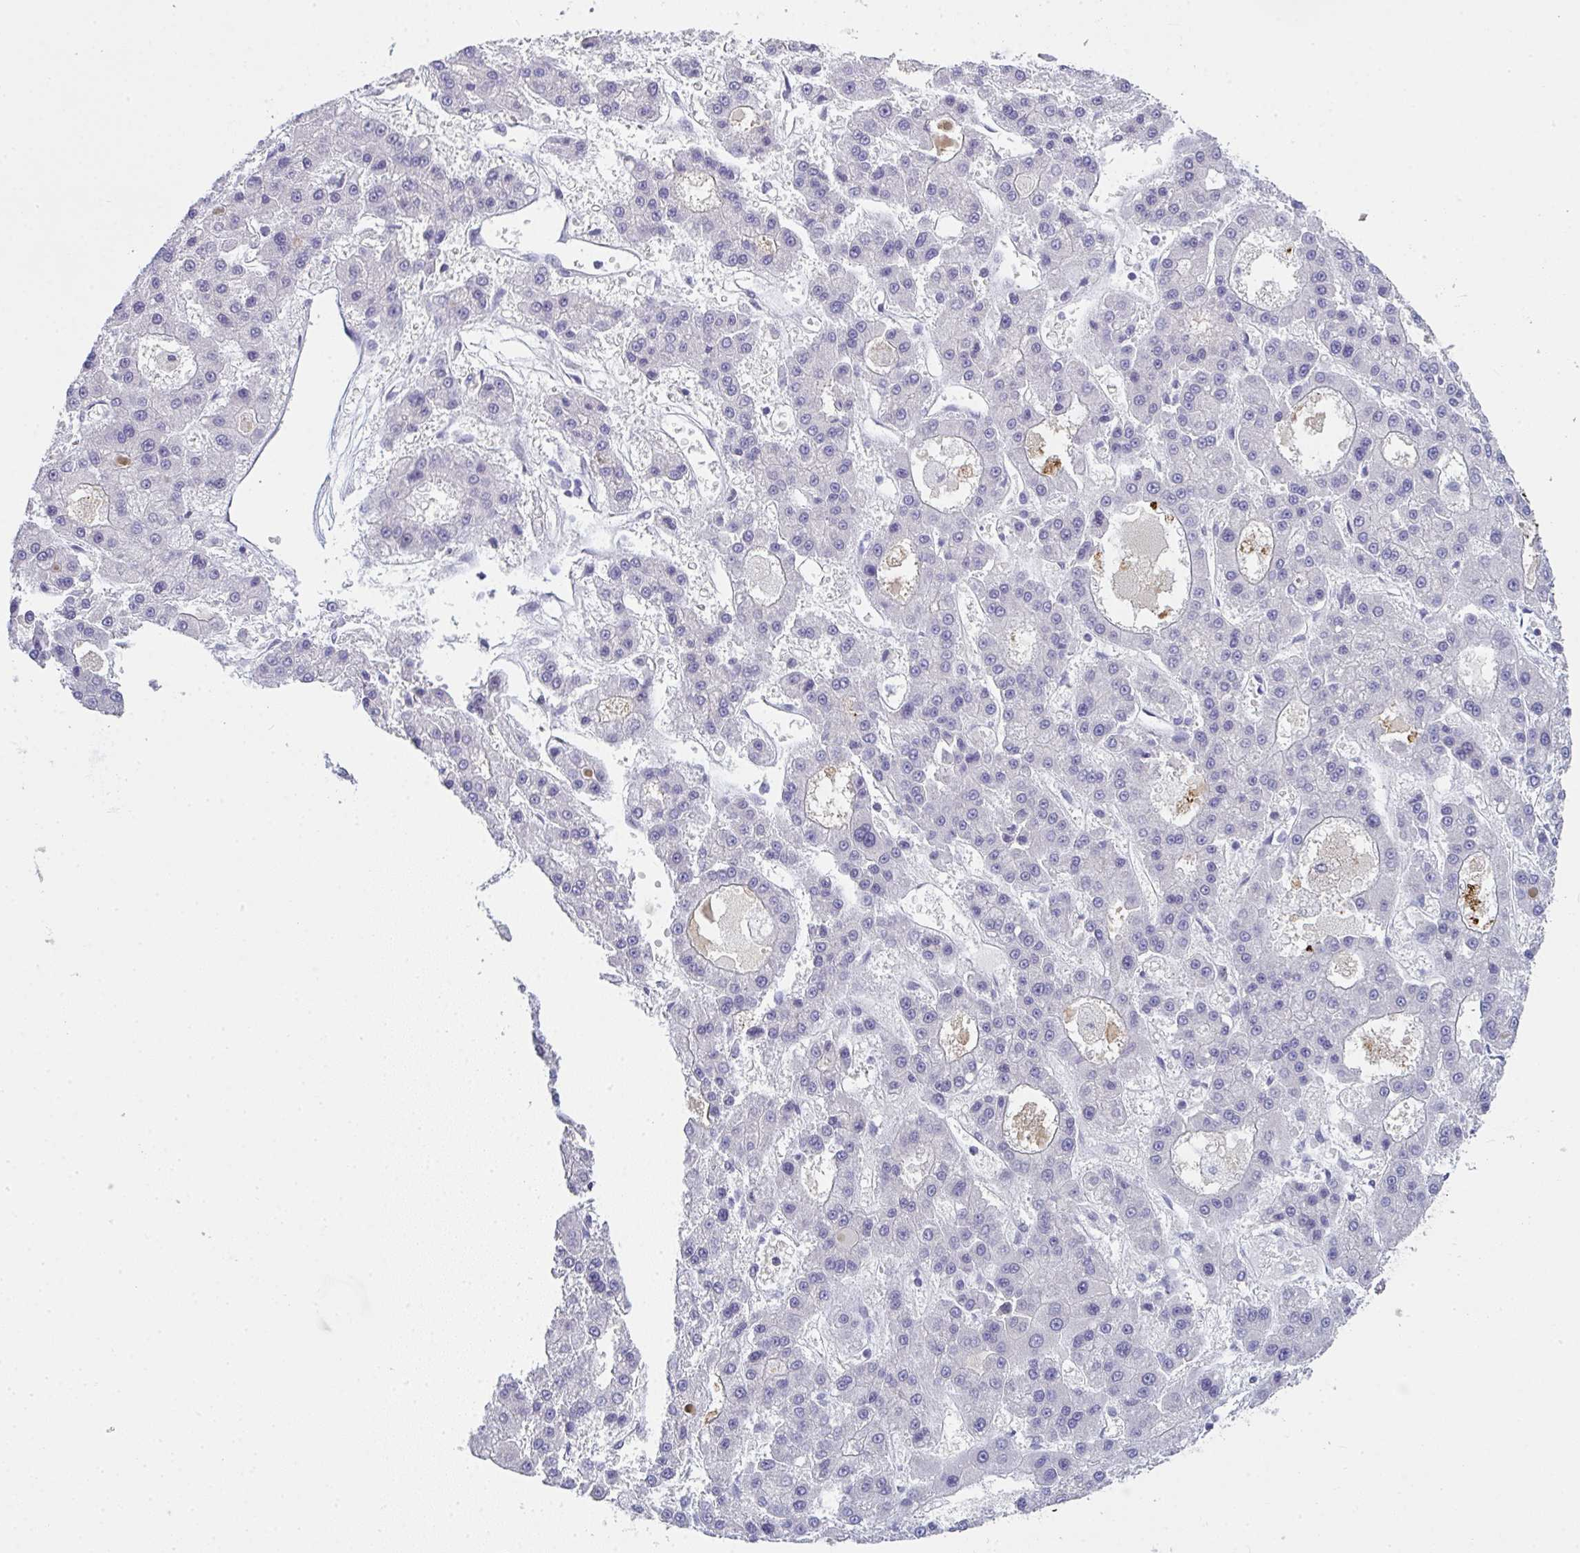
{"staining": {"intensity": "negative", "quantity": "none", "location": "none"}, "tissue": "liver cancer", "cell_type": "Tumor cells", "image_type": "cancer", "snomed": [{"axis": "morphology", "description": "Carcinoma, Hepatocellular, NOS"}, {"axis": "topography", "description": "Liver"}], "caption": "A high-resolution image shows immunohistochemistry (IHC) staining of liver cancer (hepatocellular carcinoma), which demonstrates no significant positivity in tumor cells.", "gene": "TNMD", "patient": {"sex": "male", "age": 70}}